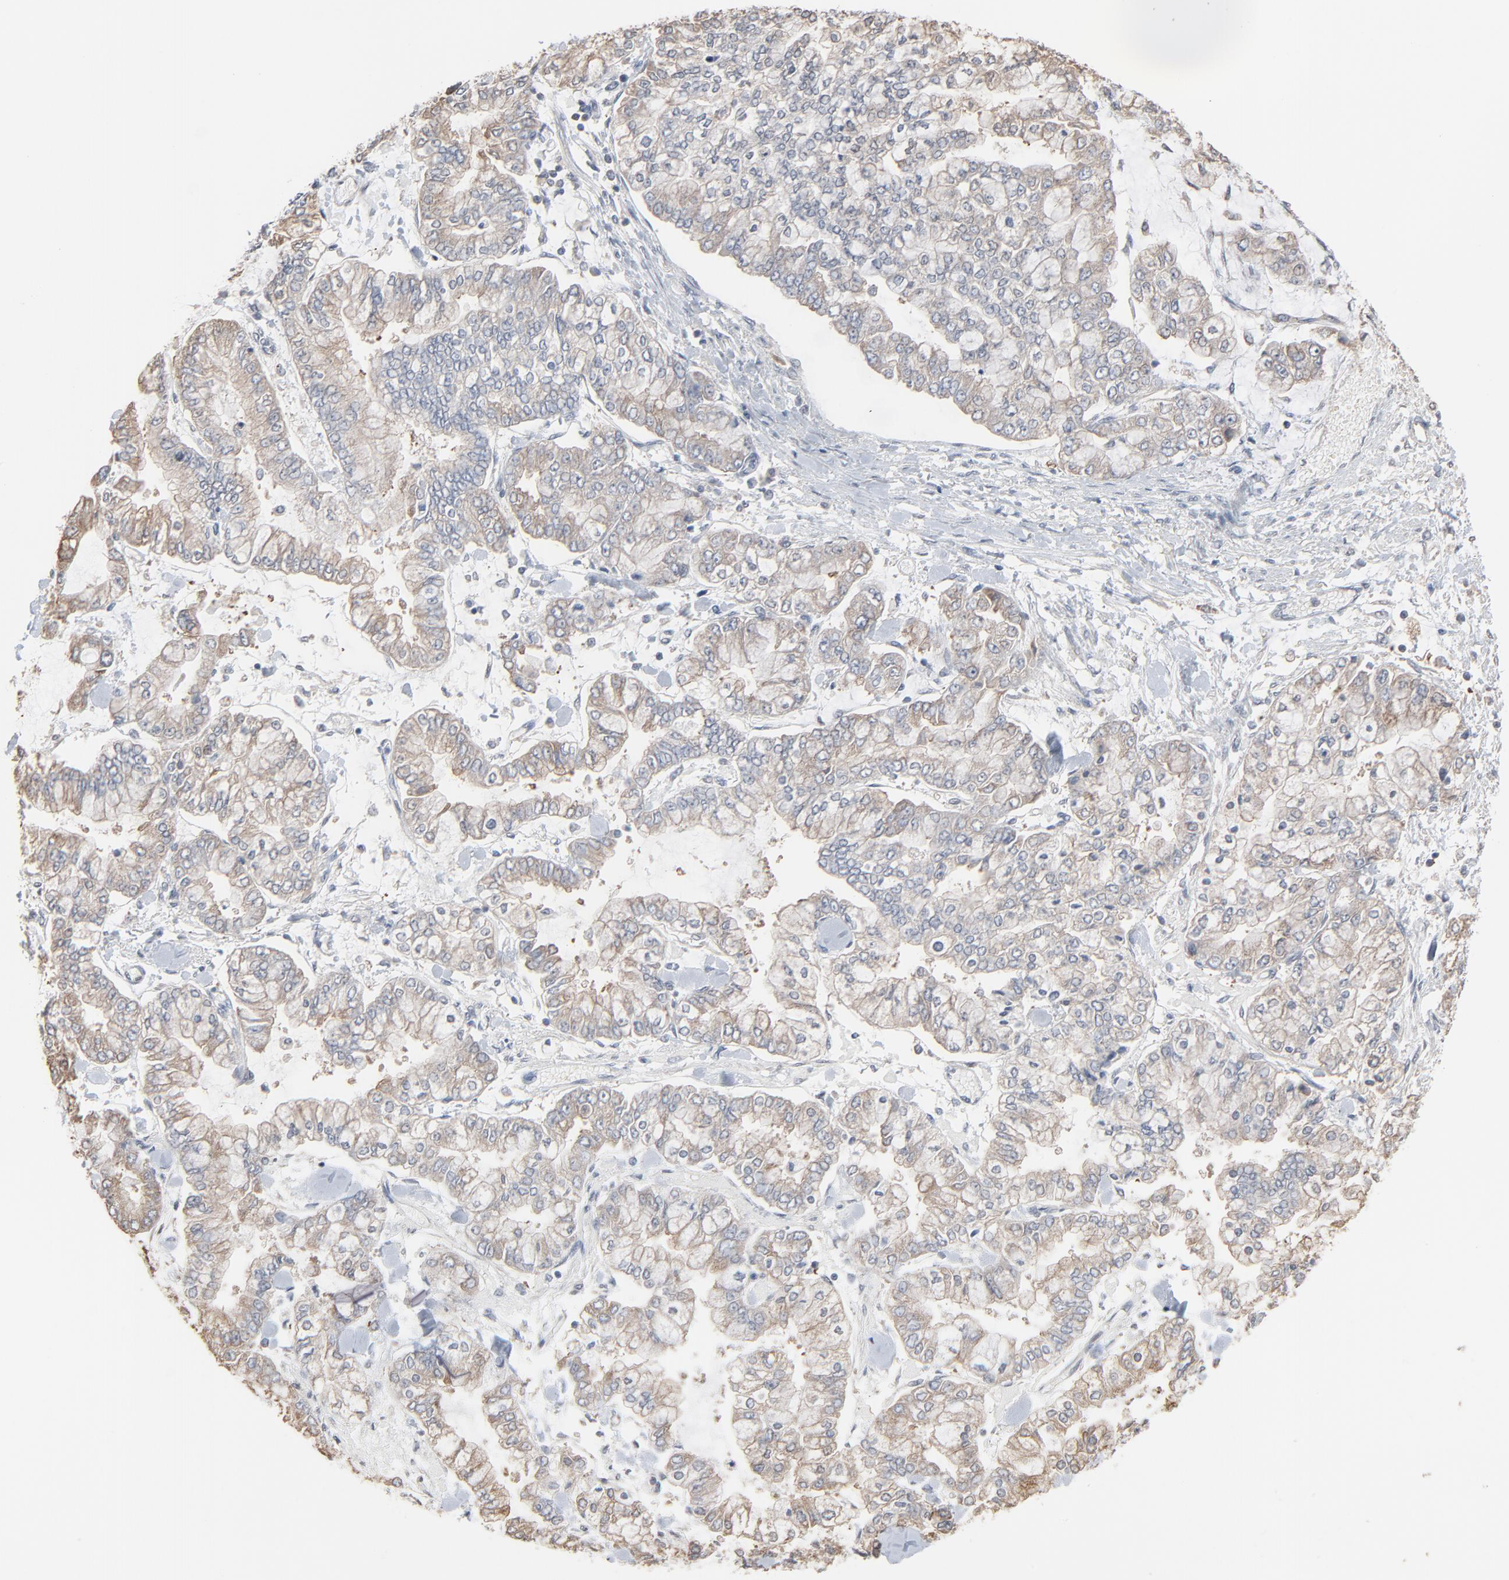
{"staining": {"intensity": "weak", "quantity": "<25%", "location": "cytoplasmic/membranous"}, "tissue": "stomach cancer", "cell_type": "Tumor cells", "image_type": "cancer", "snomed": [{"axis": "morphology", "description": "Normal tissue, NOS"}, {"axis": "morphology", "description": "Adenocarcinoma, NOS"}, {"axis": "topography", "description": "Stomach, upper"}, {"axis": "topography", "description": "Stomach"}], "caption": "A histopathology image of human stomach cancer is negative for staining in tumor cells. The staining is performed using DAB (3,3'-diaminobenzidine) brown chromogen with nuclei counter-stained in using hematoxylin.", "gene": "CCT5", "patient": {"sex": "male", "age": 76}}